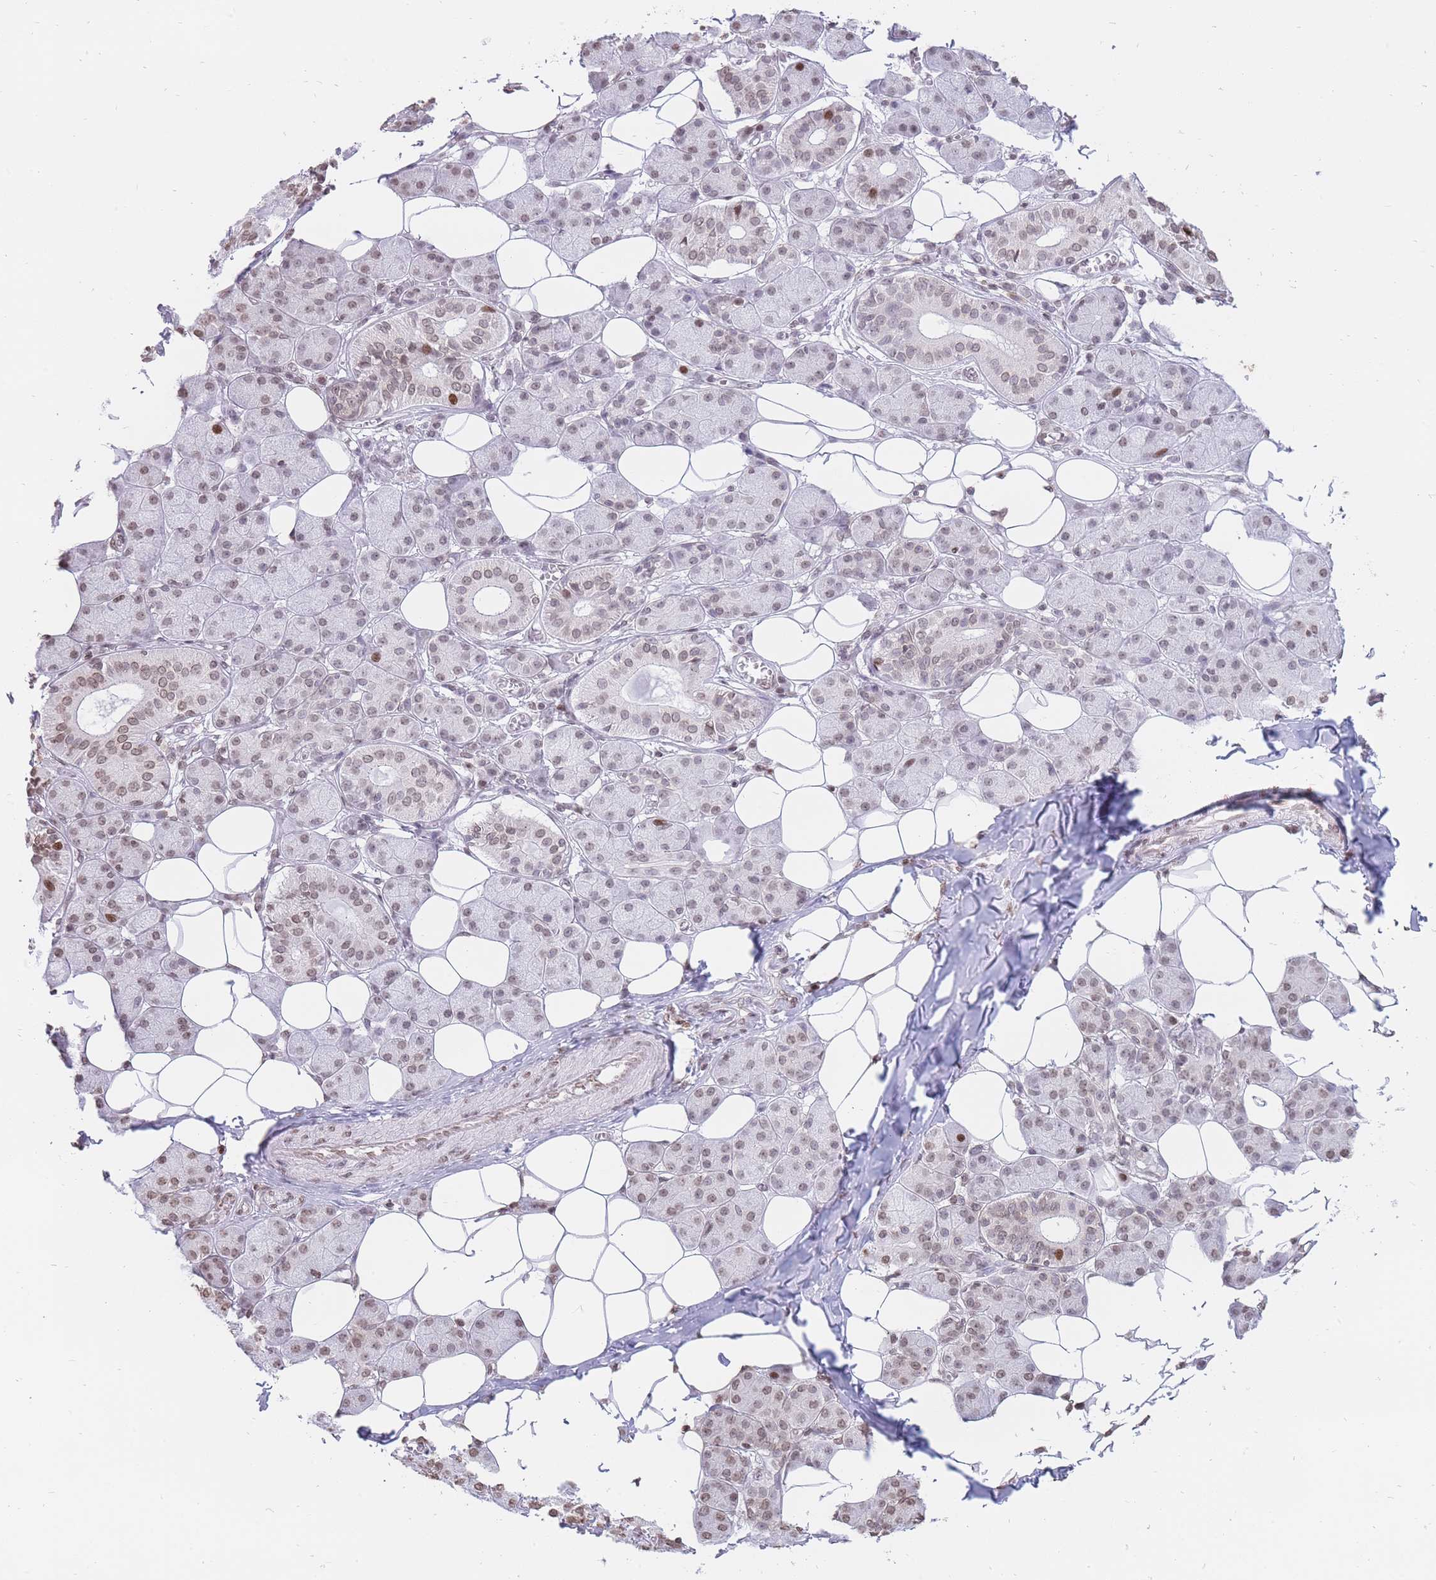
{"staining": {"intensity": "moderate", "quantity": "25%-75%", "location": "nuclear"}, "tissue": "salivary gland", "cell_type": "Glandular cells", "image_type": "normal", "snomed": [{"axis": "morphology", "description": "Normal tissue, NOS"}, {"axis": "topography", "description": "Salivary gland"}], "caption": "Glandular cells exhibit moderate nuclear expression in about 25%-75% of cells in normal salivary gland.", "gene": "SHISAL1", "patient": {"sex": "female", "age": 33}}